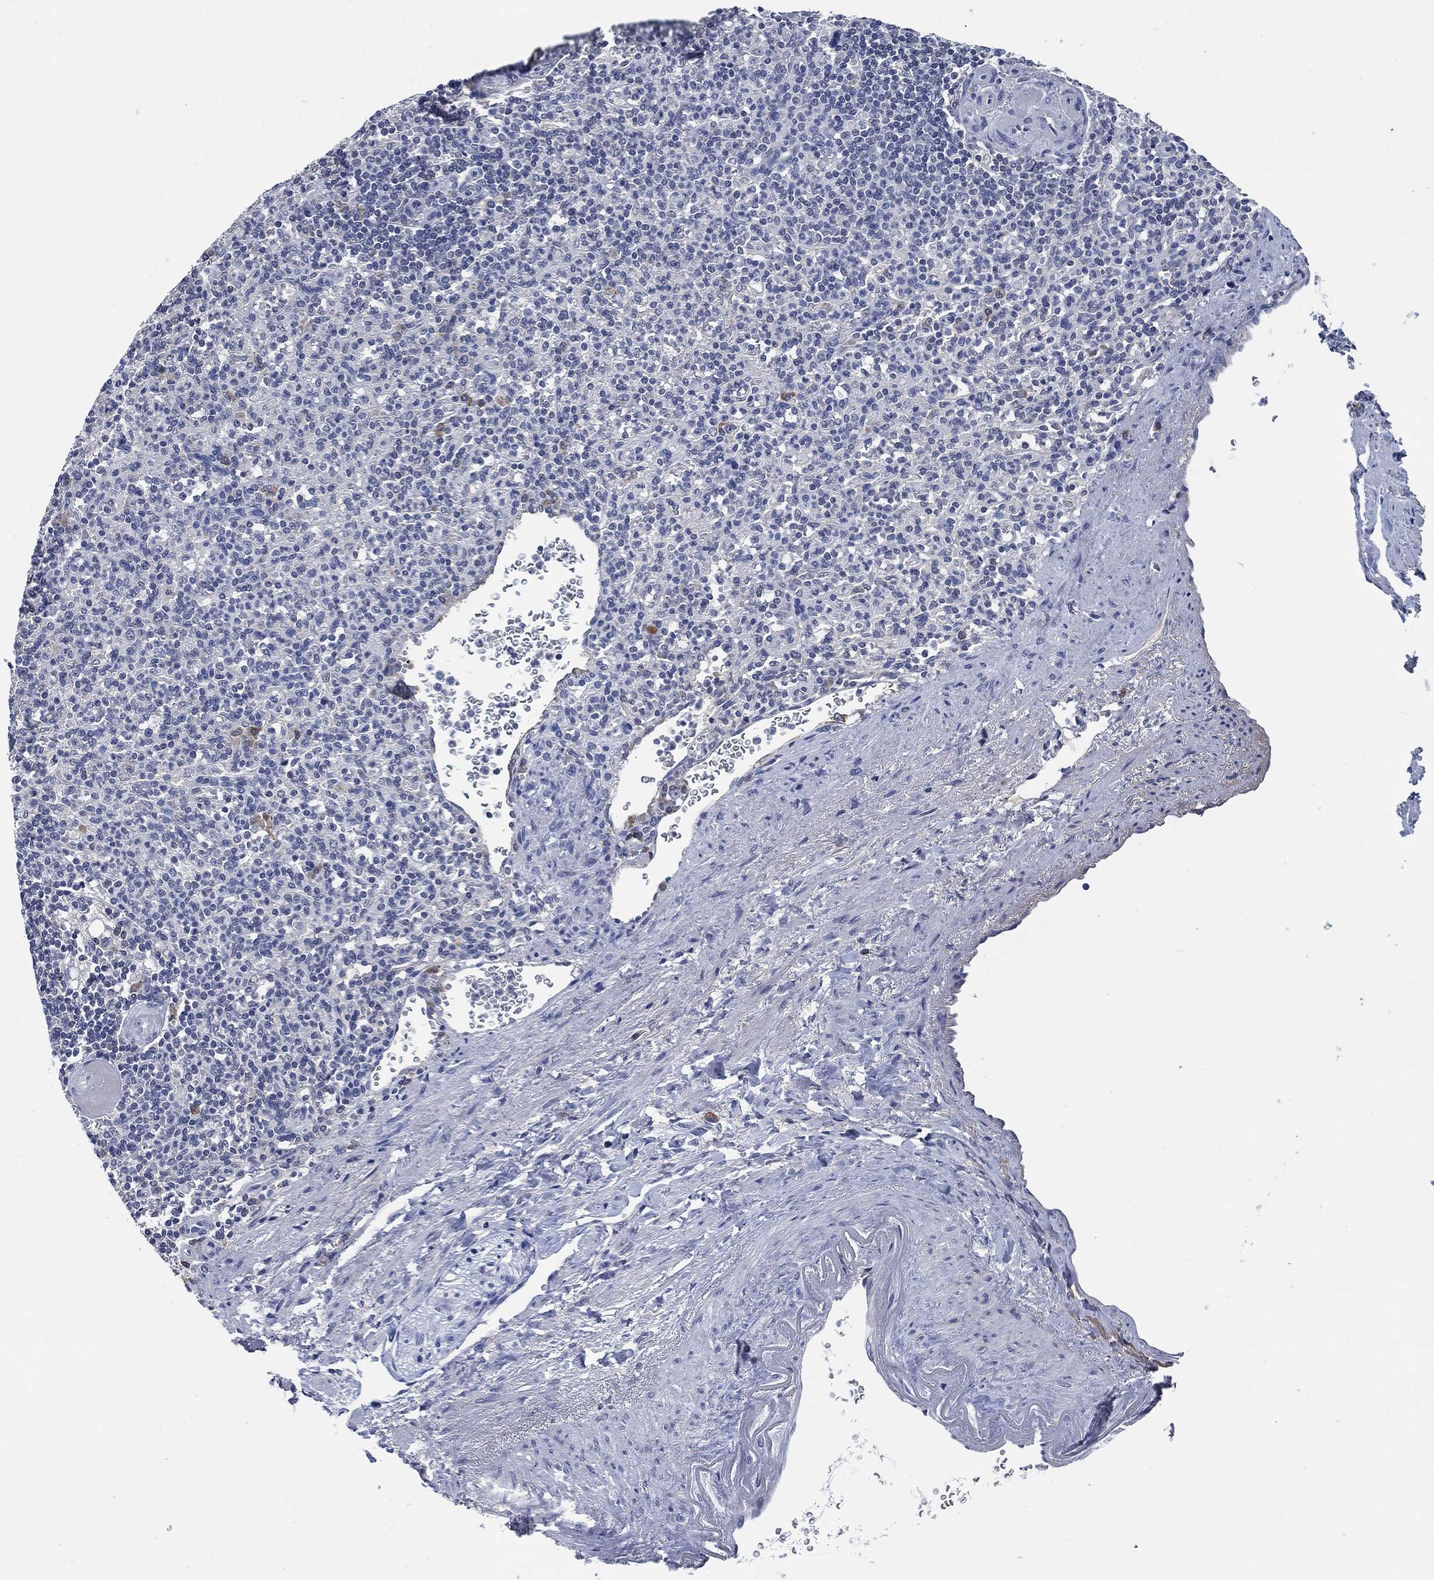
{"staining": {"intensity": "negative", "quantity": "none", "location": "none"}, "tissue": "spleen", "cell_type": "Cells in red pulp", "image_type": "normal", "snomed": [{"axis": "morphology", "description": "Normal tissue, NOS"}, {"axis": "topography", "description": "Spleen"}], "caption": "Cells in red pulp are negative for brown protein staining in unremarkable spleen. (DAB (3,3'-diaminobenzidine) immunohistochemistry (IHC) with hematoxylin counter stain).", "gene": "IL2RG", "patient": {"sex": "female", "age": 74}}